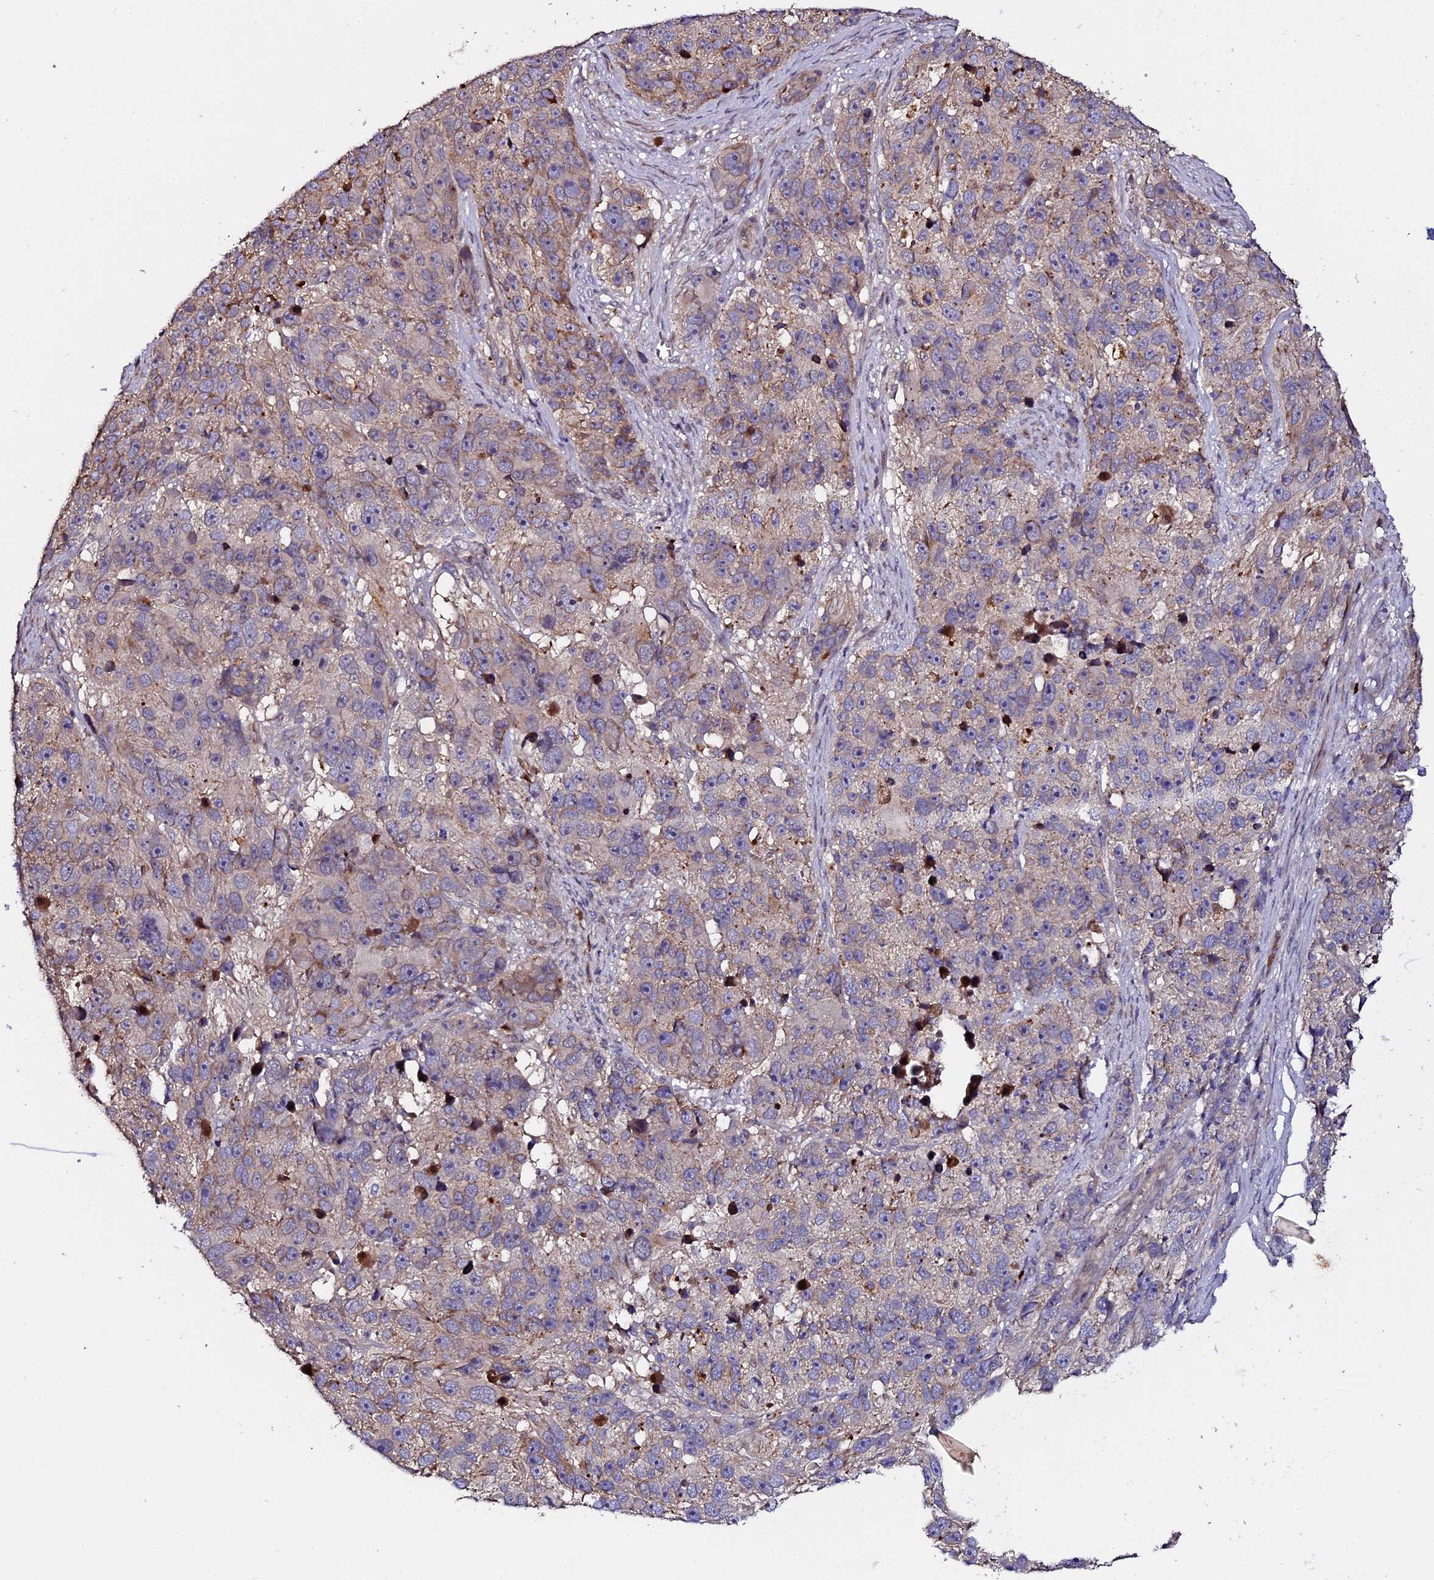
{"staining": {"intensity": "weak", "quantity": "<25%", "location": "cytoplasmic/membranous"}, "tissue": "melanoma", "cell_type": "Tumor cells", "image_type": "cancer", "snomed": [{"axis": "morphology", "description": "Malignant melanoma, NOS"}, {"axis": "topography", "description": "Skin"}], "caption": "Tumor cells are negative for protein expression in human malignant melanoma.", "gene": "LYG2", "patient": {"sex": "male", "age": 84}}